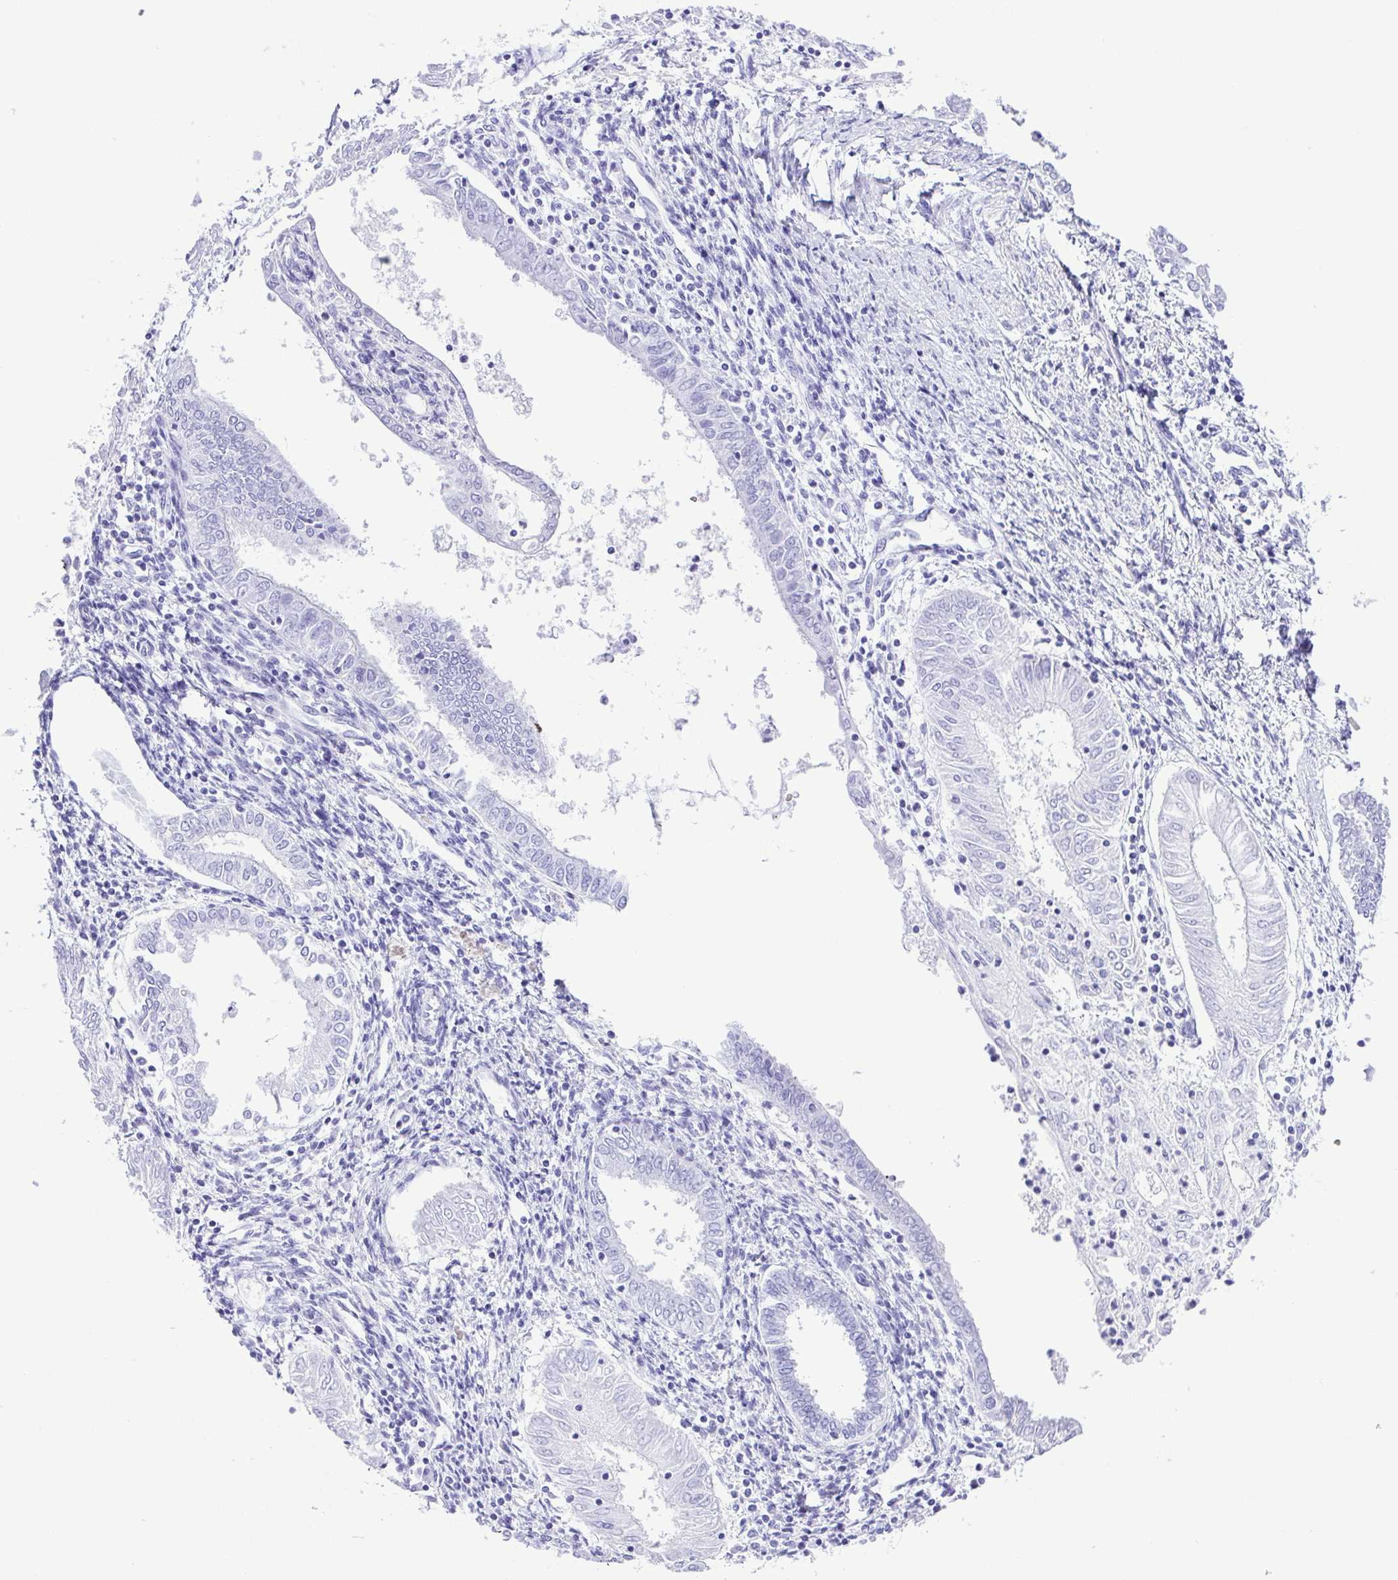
{"staining": {"intensity": "negative", "quantity": "none", "location": "none"}, "tissue": "endometrial cancer", "cell_type": "Tumor cells", "image_type": "cancer", "snomed": [{"axis": "morphology", "description": "Adenocarcinoma, NOS"}, {"axis": "topography", "description": "Endometrium"}], "caption": "High magnification brightfield microscopy of endometrial cancer (adenocarcinoma) stained with DAB (3,3'-diaminobenzidine) (brown) and counterstained with hematoxylin (blue): tumor cells show no significant expression. The staining is performed using DAB brown chromogen with nuclei counter-stained in using hematoxylin.", "gene": "SYT1", "patient": {"sex": "female", "age": 68}}